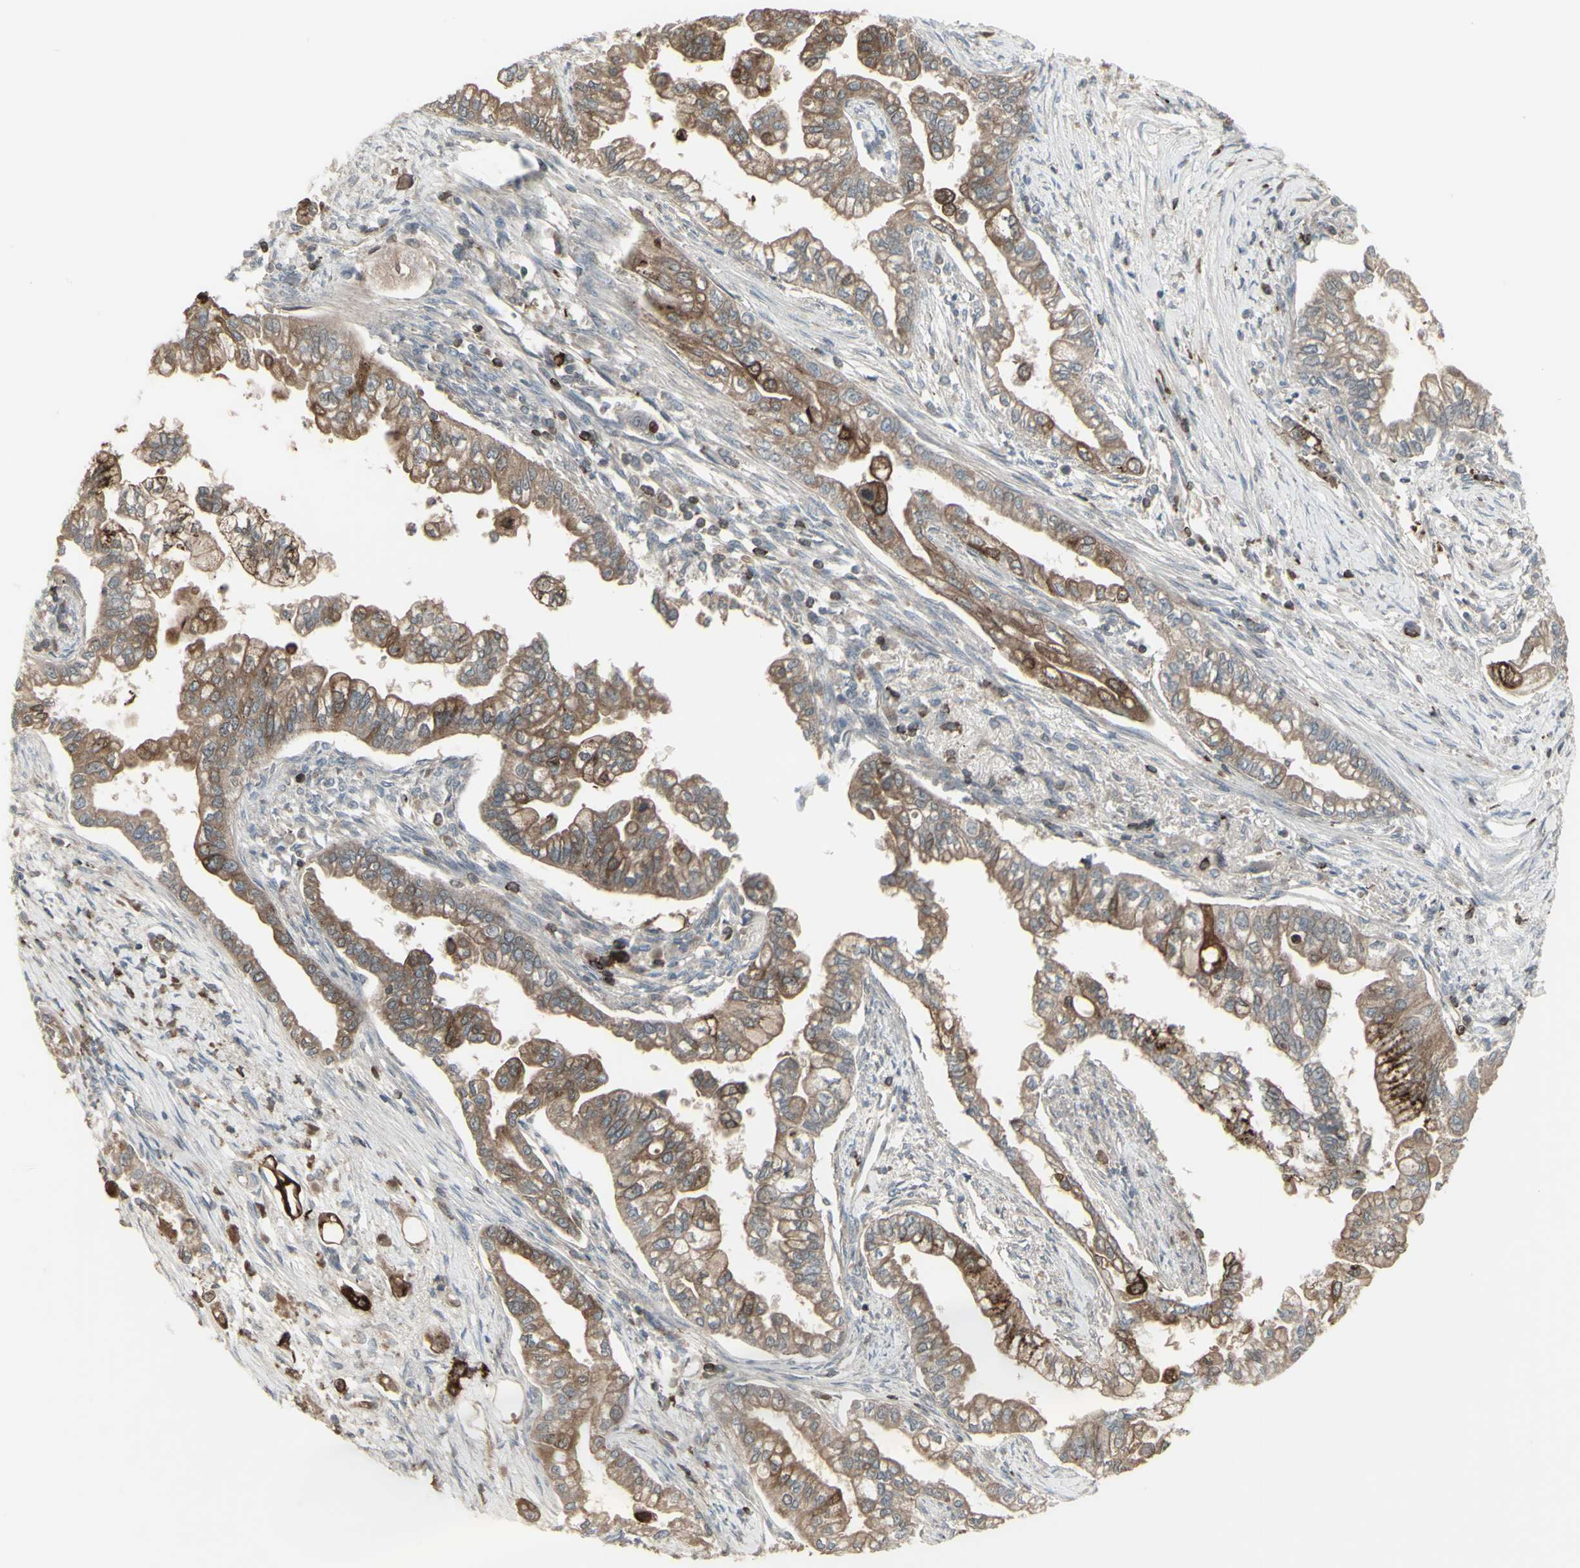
{"staining": {"intensity": "moderate", "quantity": "25%-75%", "location": "none"}, "tissue": "pancreatic cancer", "cell_type": "Tumor cells", "image_type": "cancer", "snomed": [{"axis": "morphology", "description": "Normal tissue, NOS"}, {"axis": "topography", "description": "Pancreas"}], "caption": "Pancreatic cancer was stained to show a protein in brown. There is medium levels of moderate None positivity in about 25%-75% of tumor cells.", "gene": "CSK", "patient": {"sex": "male", "age": 42}}